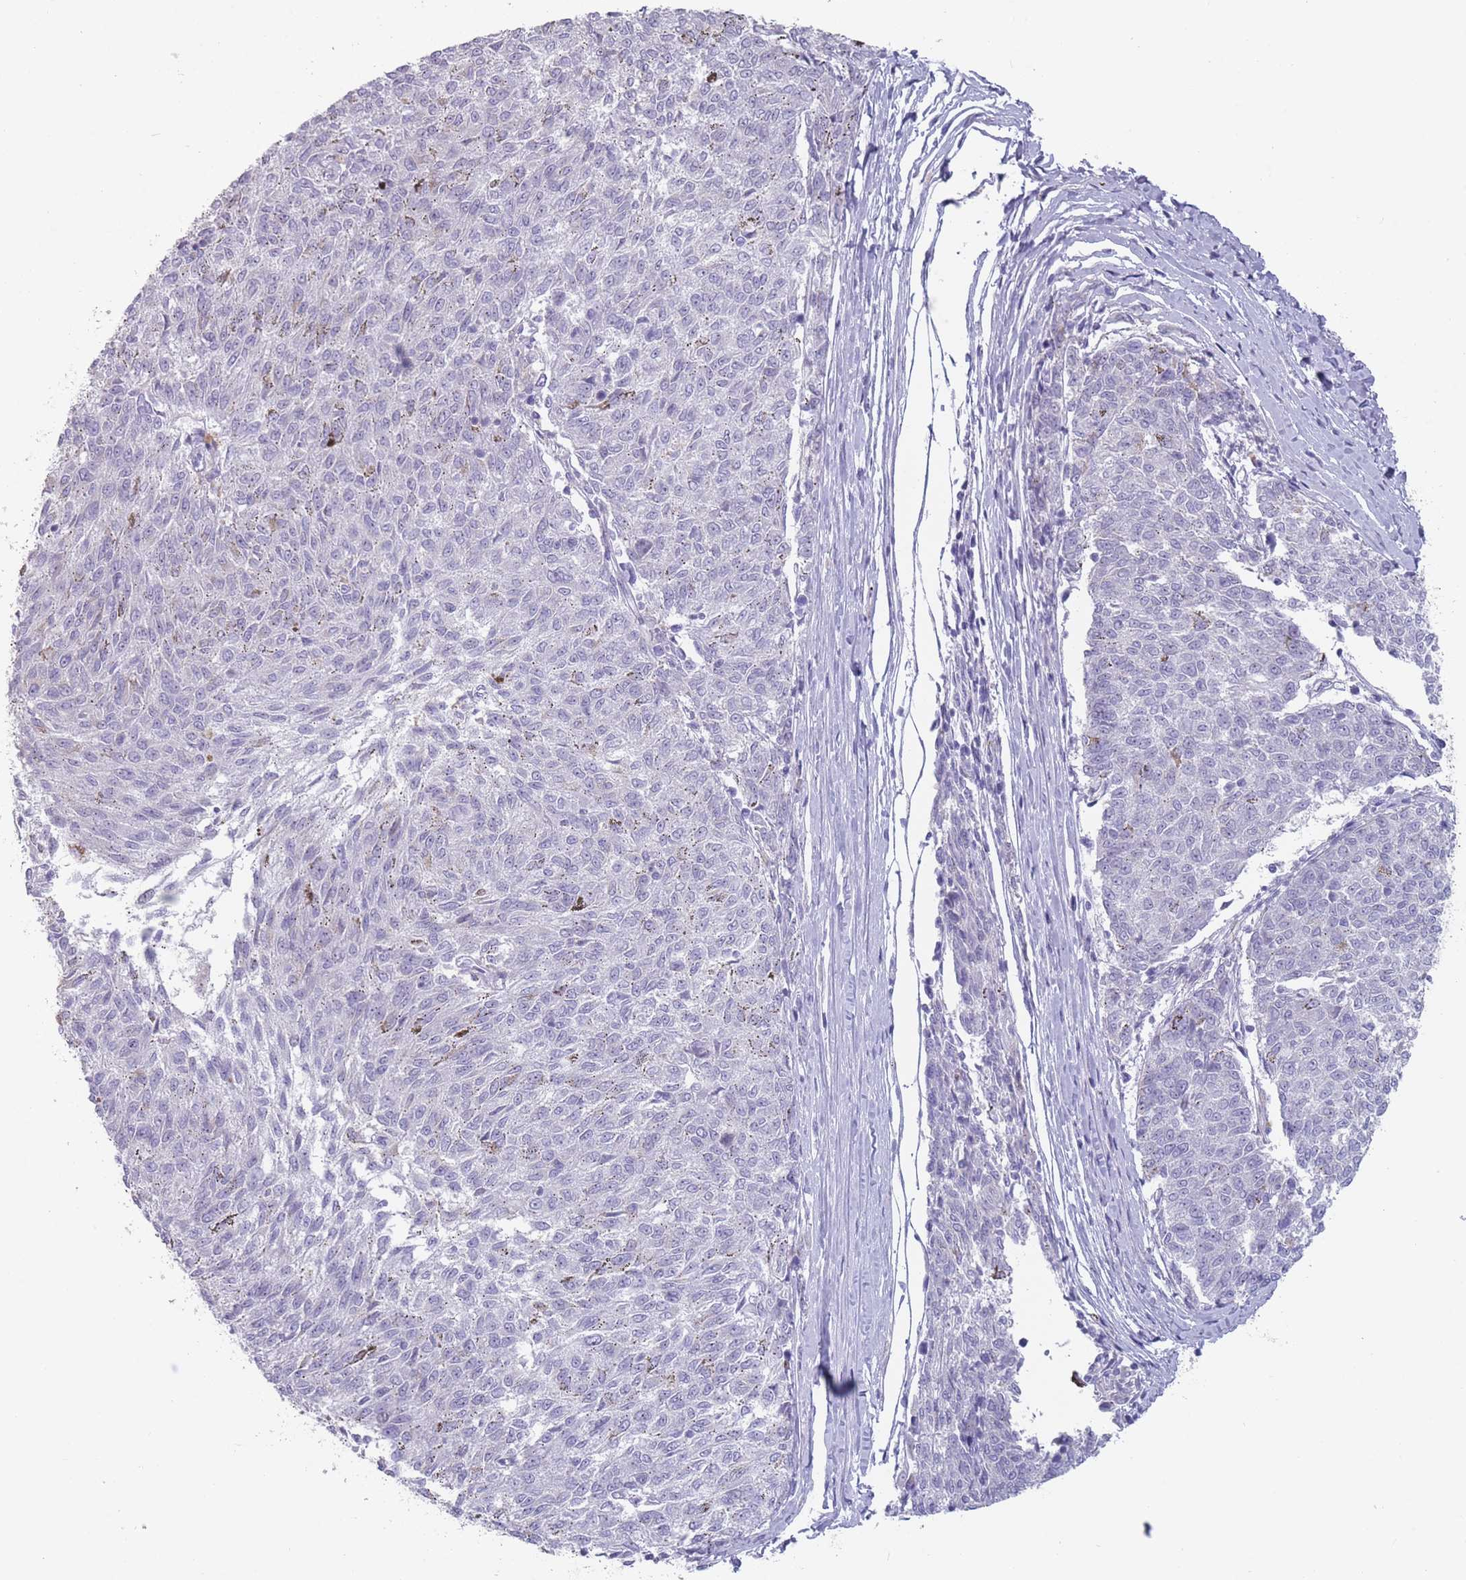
{"staining": {"intensity": "negative", "quantity": "none", "location": "none"}, "tissue": "melanoma", "cell_type": "Tumor cells", "image_type": "cancer", "snomed": [{"axis": "morphology", "description": "Malignant melanoma, NOS"}, {"axis": "topography", "description": "Skin"}], "caption": "An immunohistochemistry micrograph of melanoma is shown. There is no staining in tumor cells of melanoma. (Stains: DAB (3,3'-diaminobenzidine) immunohistochemistry with hematoxylin counter stain, Microscopy: brightfield microscopy at high magnification).", "gene": "PAIP2B", "patient": {"sex": "female", "age": 72}}